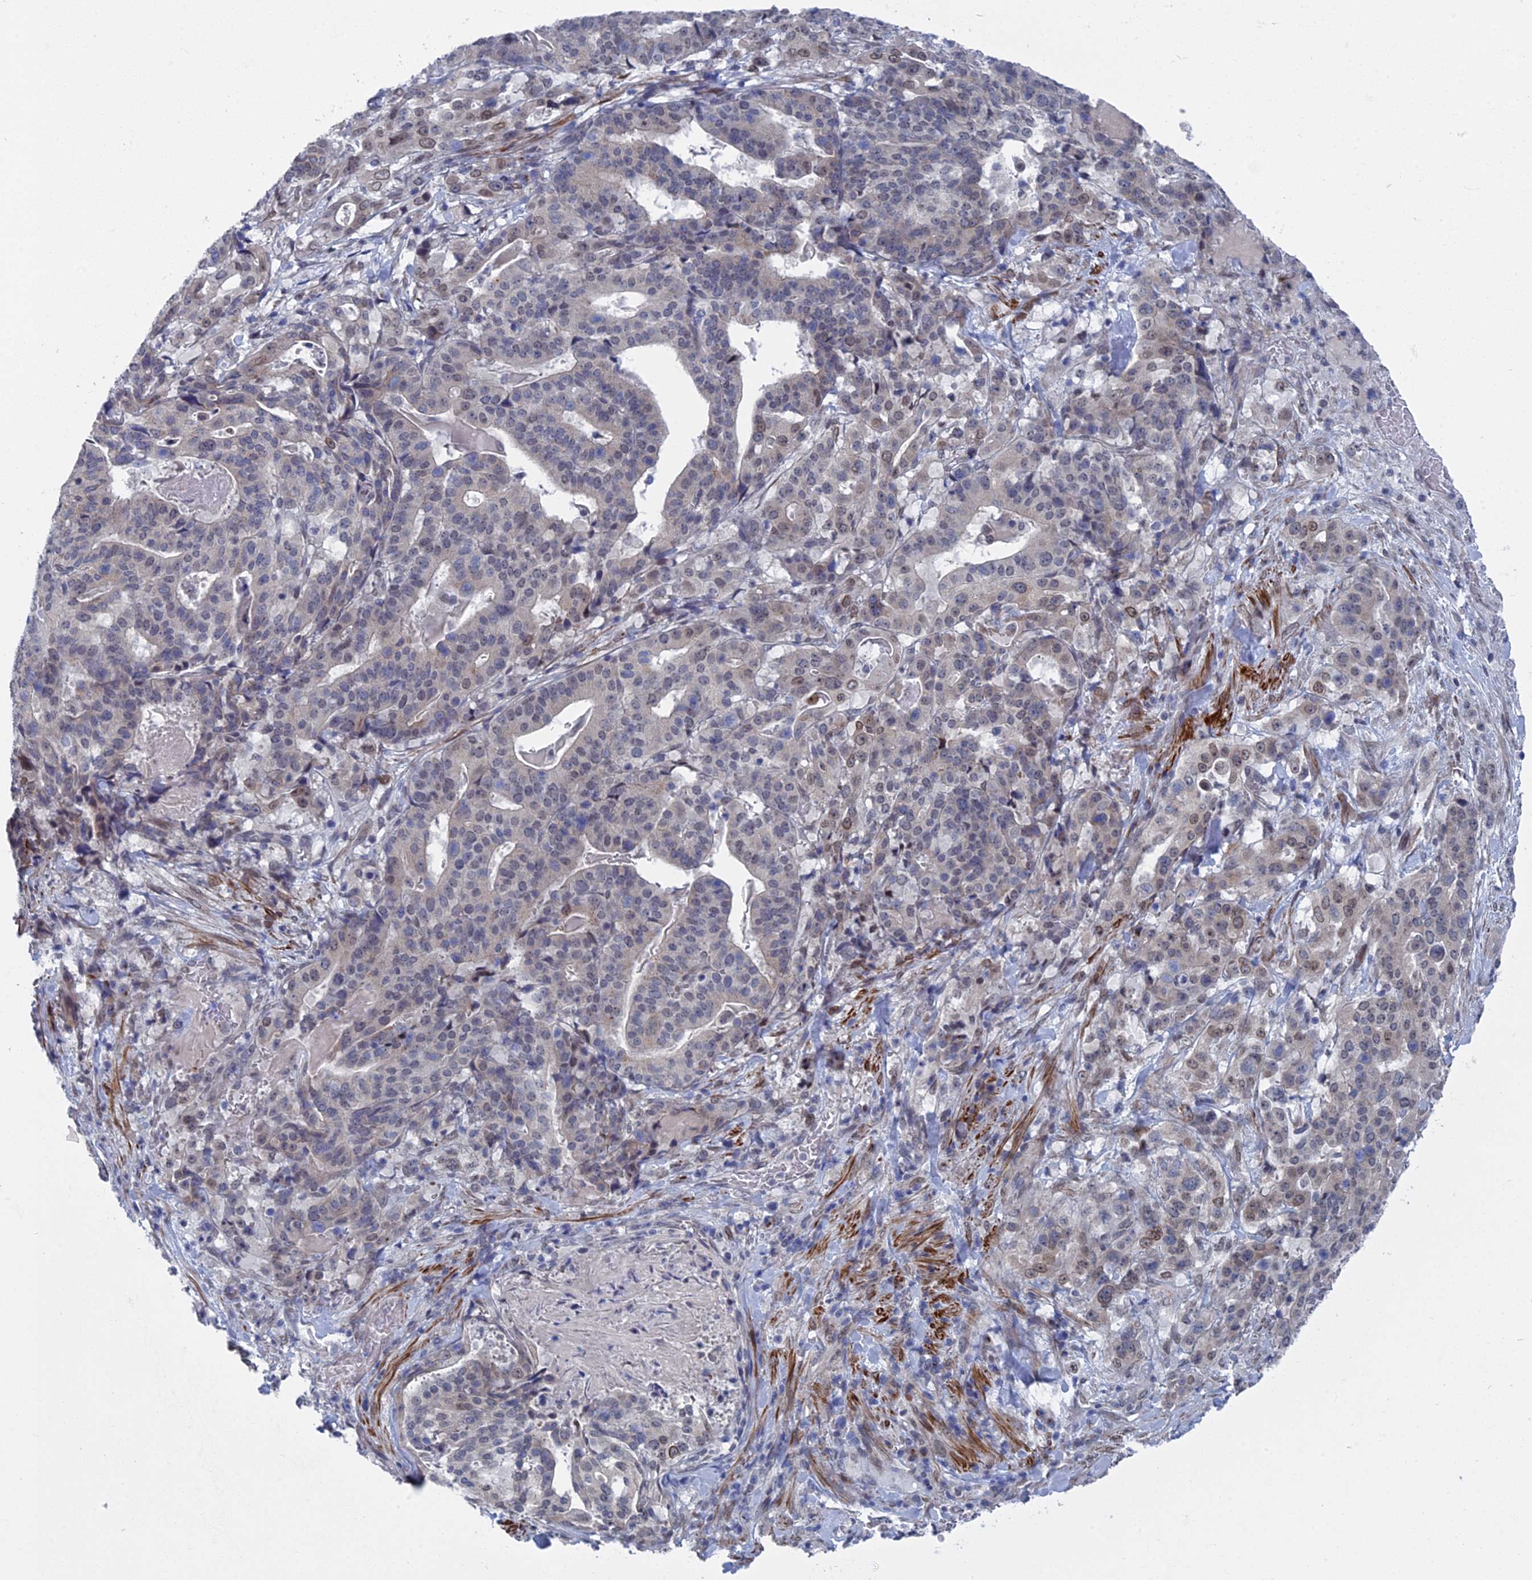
{"staining": {"intensity": "weak", "quantity": "<25%", "location": "nuclear"}, "tissue": "stomach cancer", "cell_type": "Tumor cells", "image_type": "cancer", "snomed": [{"axis": "morphology", "description": "Adenocarcinoma, NOS"}, {"axis": "topography", "description": "Stomach"}], "caption": "High magnification brightfield microscopy of stomach cancer (adenocarcinoma) stained with DAB (brown) and counterstained with hematoxylin (blue): tumor cells show no significant staining. Brightfield microscopy of immunohistochemistry stained with DAB (3,3'-diaminobenzidine) (brown) and hematoxylin (blue), captured at high magnification.", "gene": "MTRF1", "patient": {"sex": "male", "age": 48}}